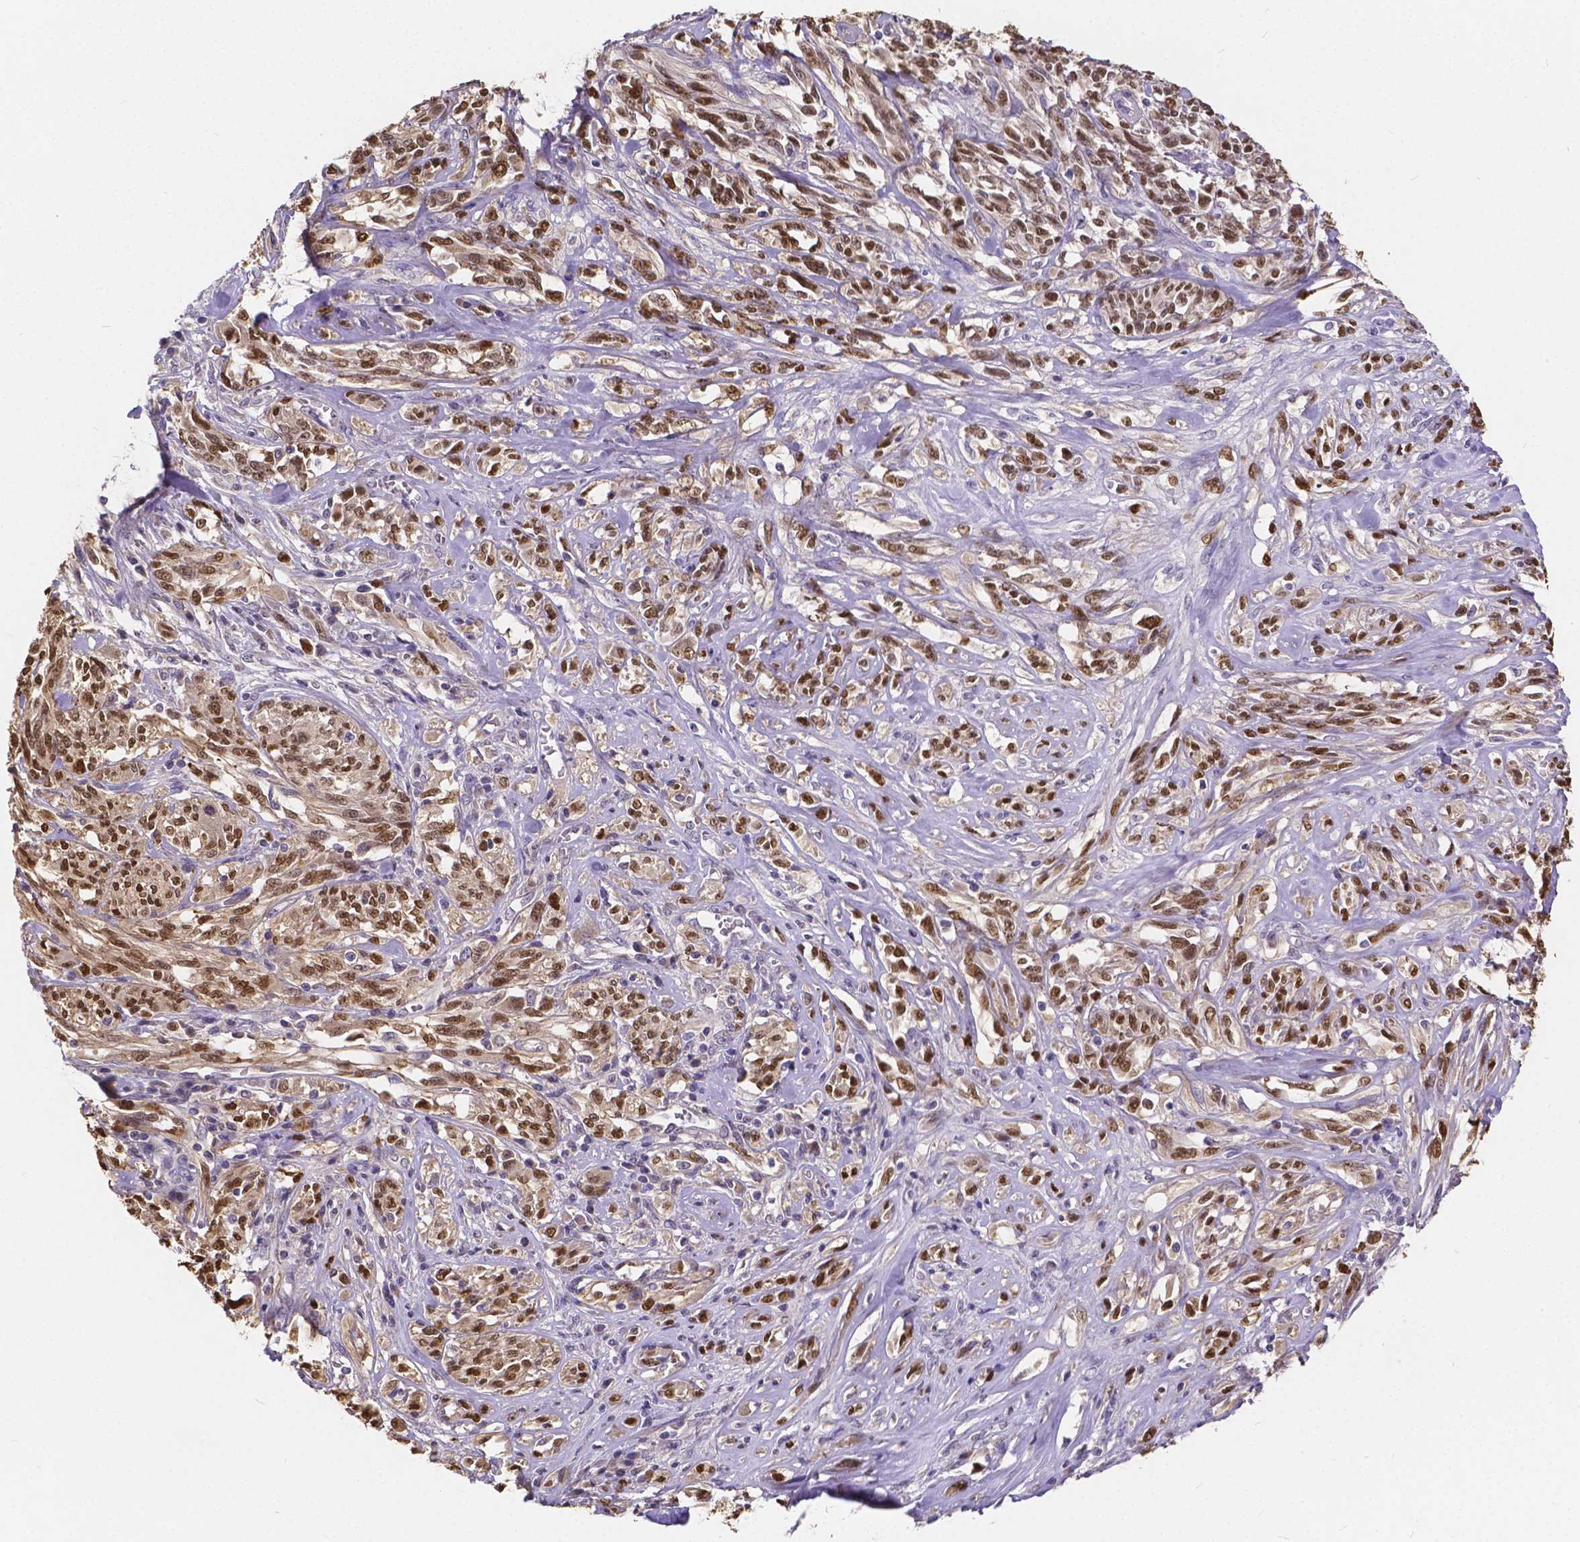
{"staining": {"intensity": "moderate", "quantity": ">75%", "location": "cytoplasmic/membranous,nuclear"}, "tissue": "melanoma", "cell_type": "Tumor cells", "image_type": "cancer", "snomed": [{"axis": "morphology", "description": "Malignant melanoma, NOS"}, {"axis": "topography", "description": "Skin"}], "caption": "Moderate cytoplasmic/membranous and nuclear protein positivity is appreciated in about >75% of tumor cells in melanoma.", "gene": "CTNNA2", "patient": {"sex": "female", "age": 91}}